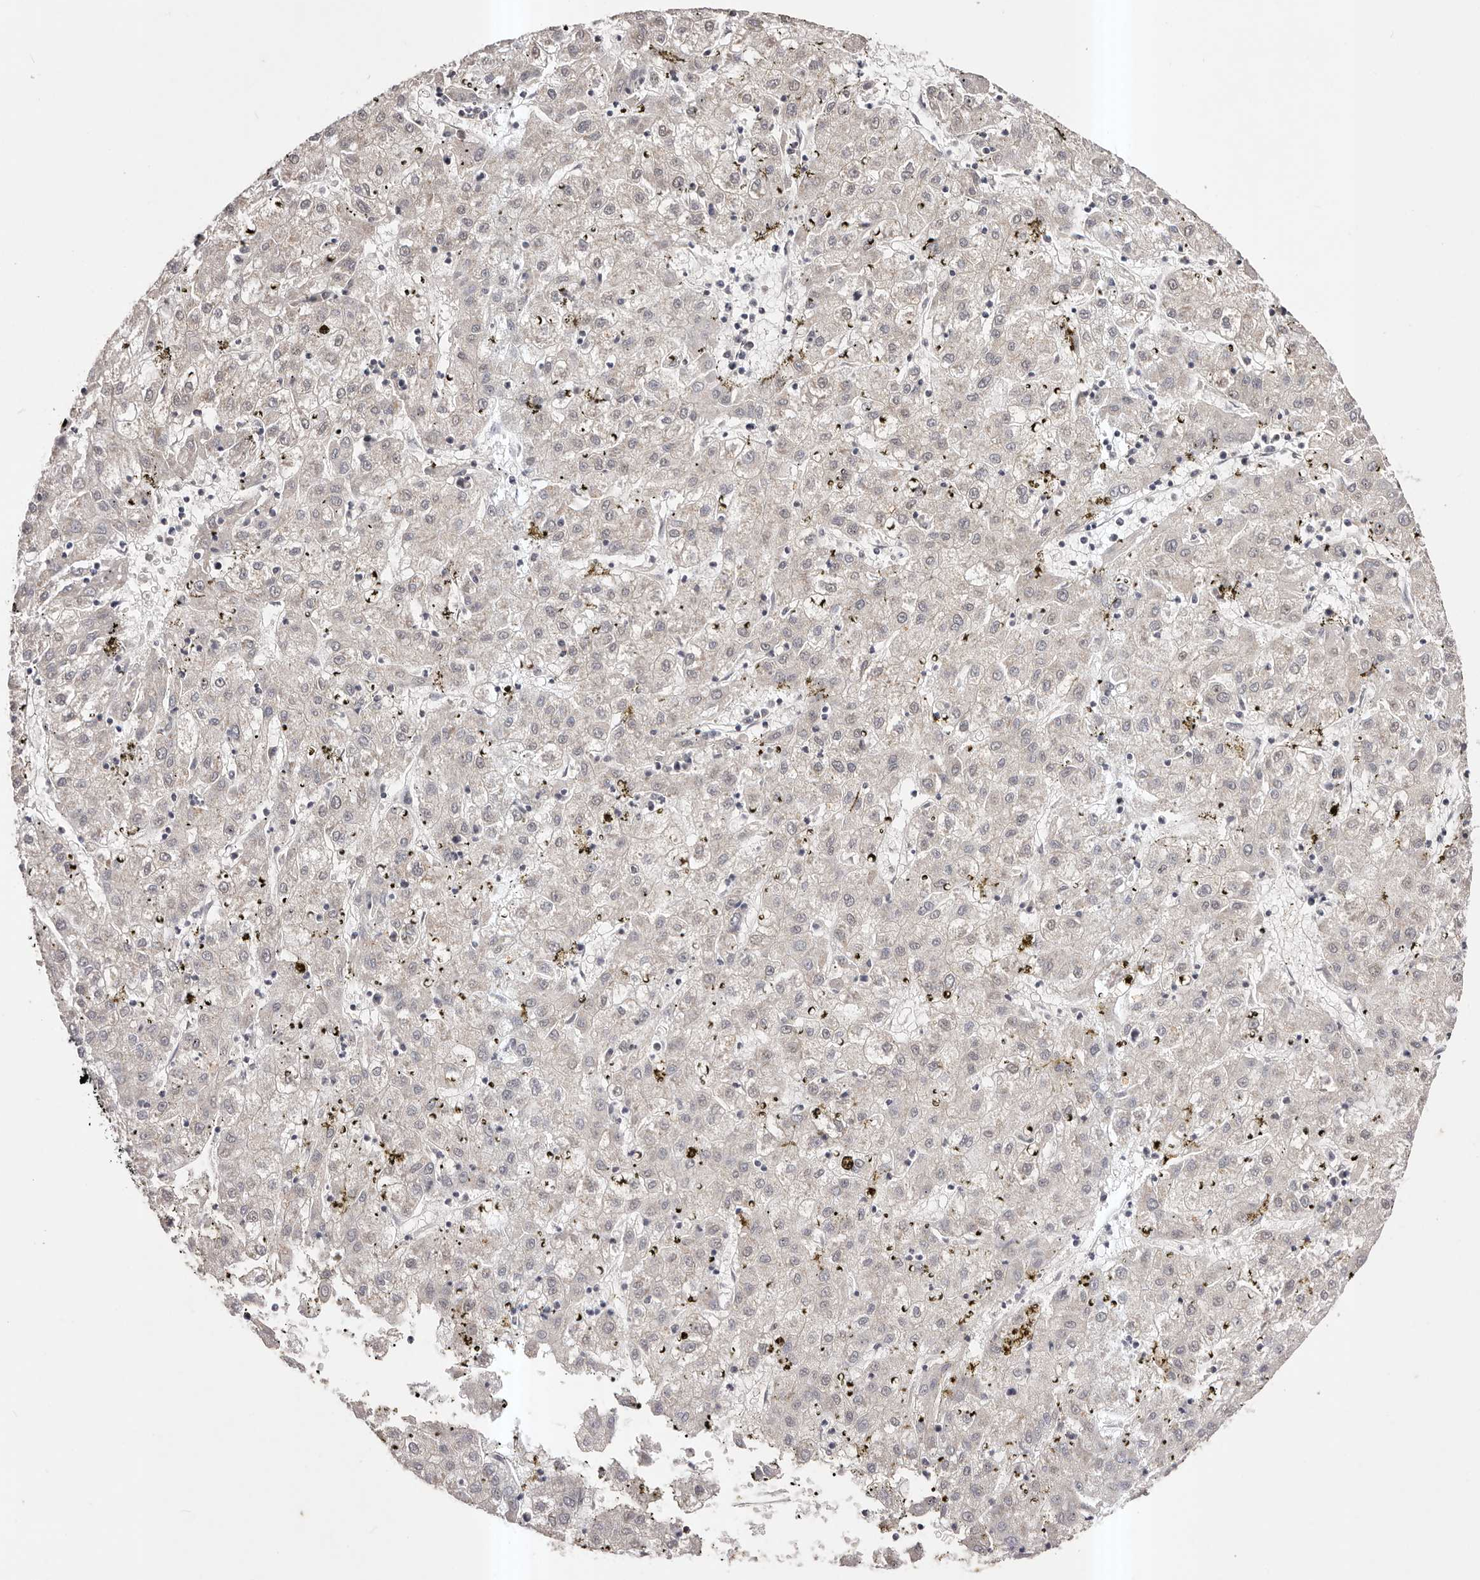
{"staining": {"intensity": "negative", "quantity": "none", "location": "none"}, "tissue": "liver cancer", "cell_type": "Tumor cells", "image_type": "cancer", "snomed": [{"axis": "morphology", "description": "Carcinoma, Hepatocellular, NOS"}, {"axis": "topography", "description": "Liver"}], "caption": "Tumor cells show no significant positivity in liver hepatocellular carcinoma. (Brightfield microscopy of DAB (3,3'-diaminobenzidine) immunohistochemistry (IHC) at high magnification).", "gene": "RPS6KA5", "patient": {"sex": "male", "age": 72}}